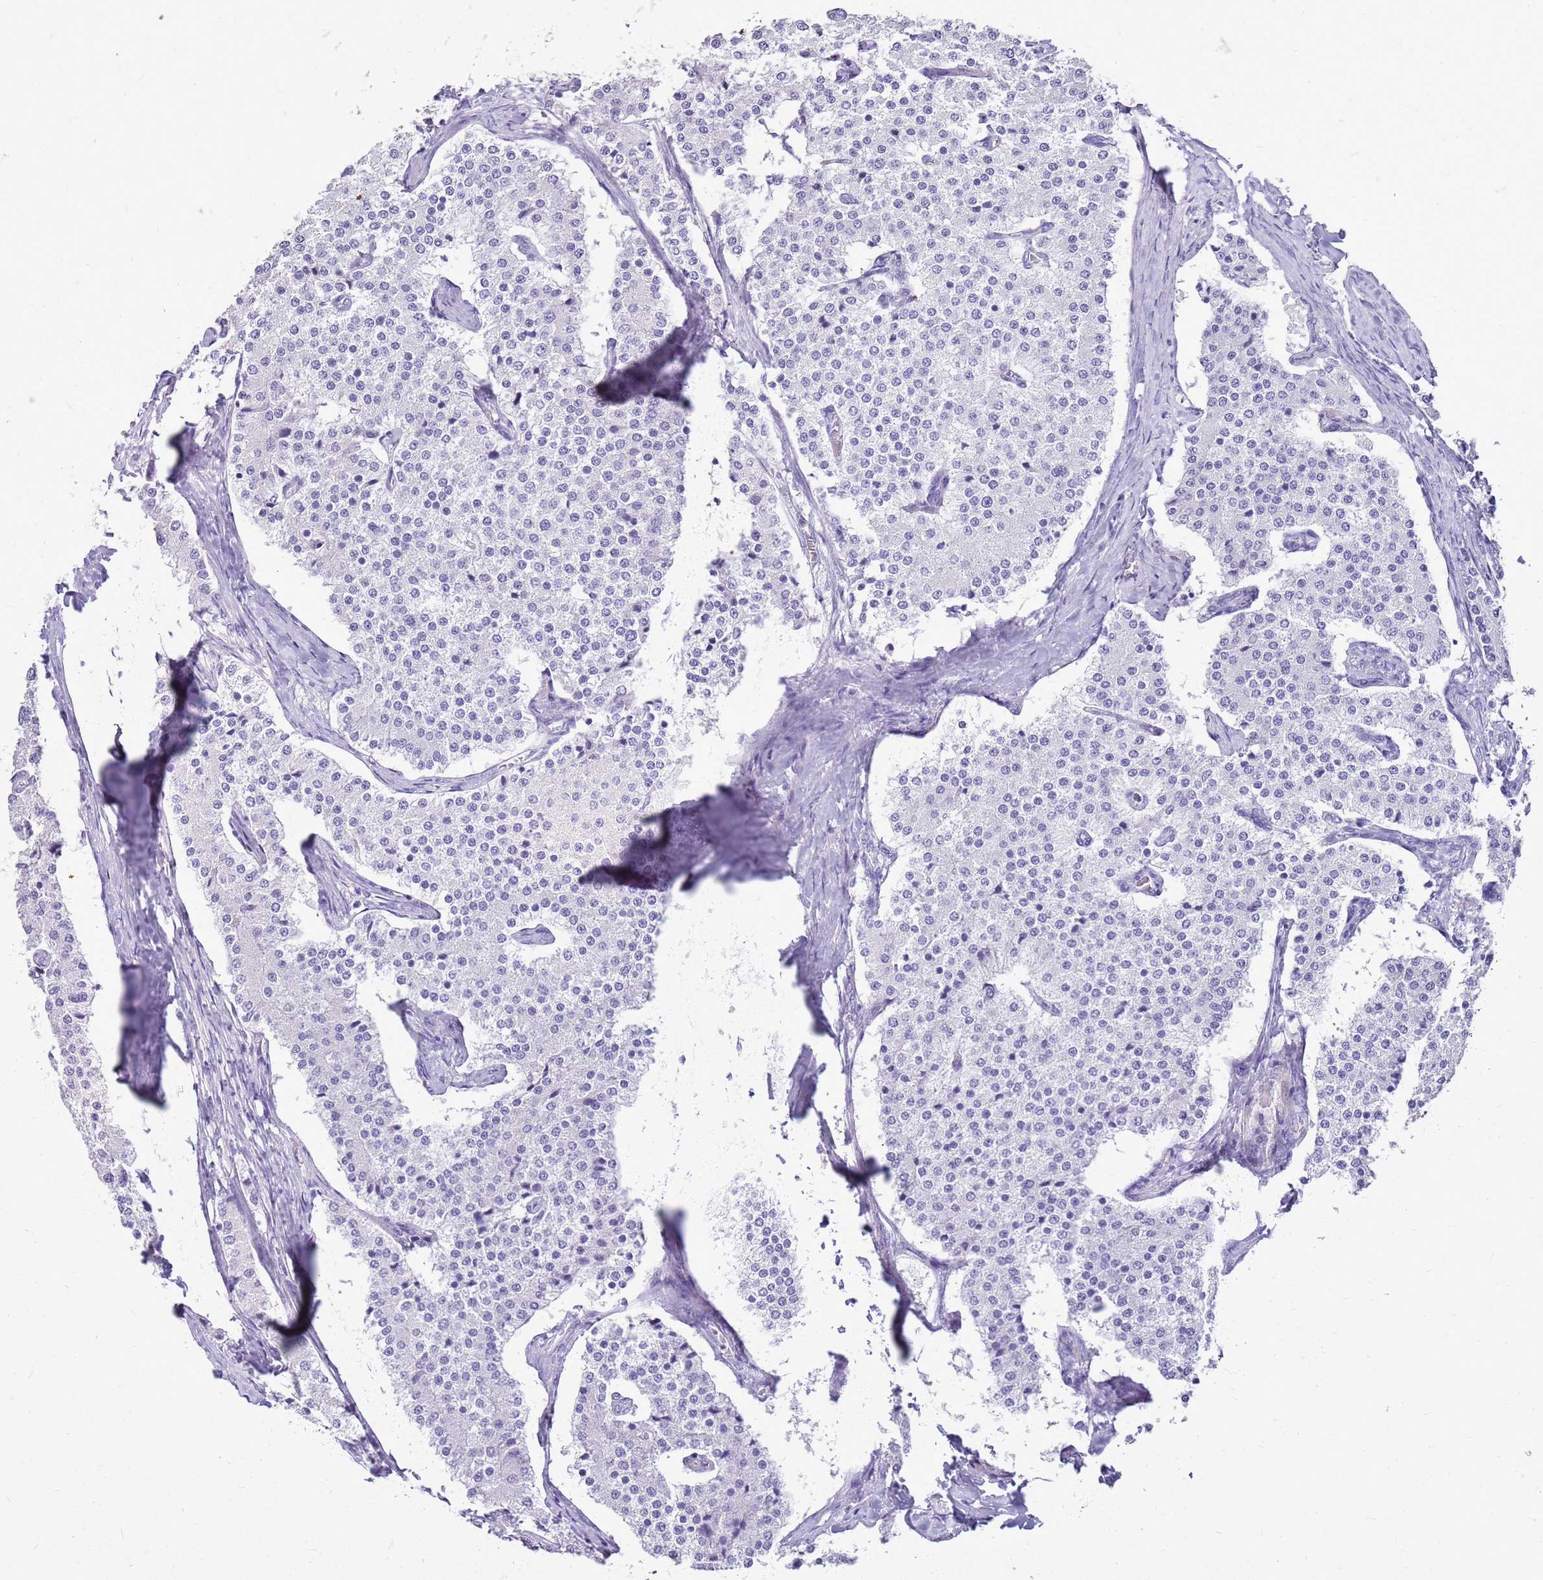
{"staining": {"intensity": "negative", "quantity": "none", "location": "none"}, "tissue": "carcinoid", "cell_type": "Tumor cells", "image_type": "cancer", "snomed": [{"axis": "morphology", "description": "Carcinoid, malignant, NOS"}, {"axis": "topography", "description": "Colon"}], "caption": "IHC micrograph of human carcinoid stained for a protein (brown), which exhibits no positivity in tumor cells.", "gene": "SULT1E1", "patient": {"sex": "female", "age": 52}}